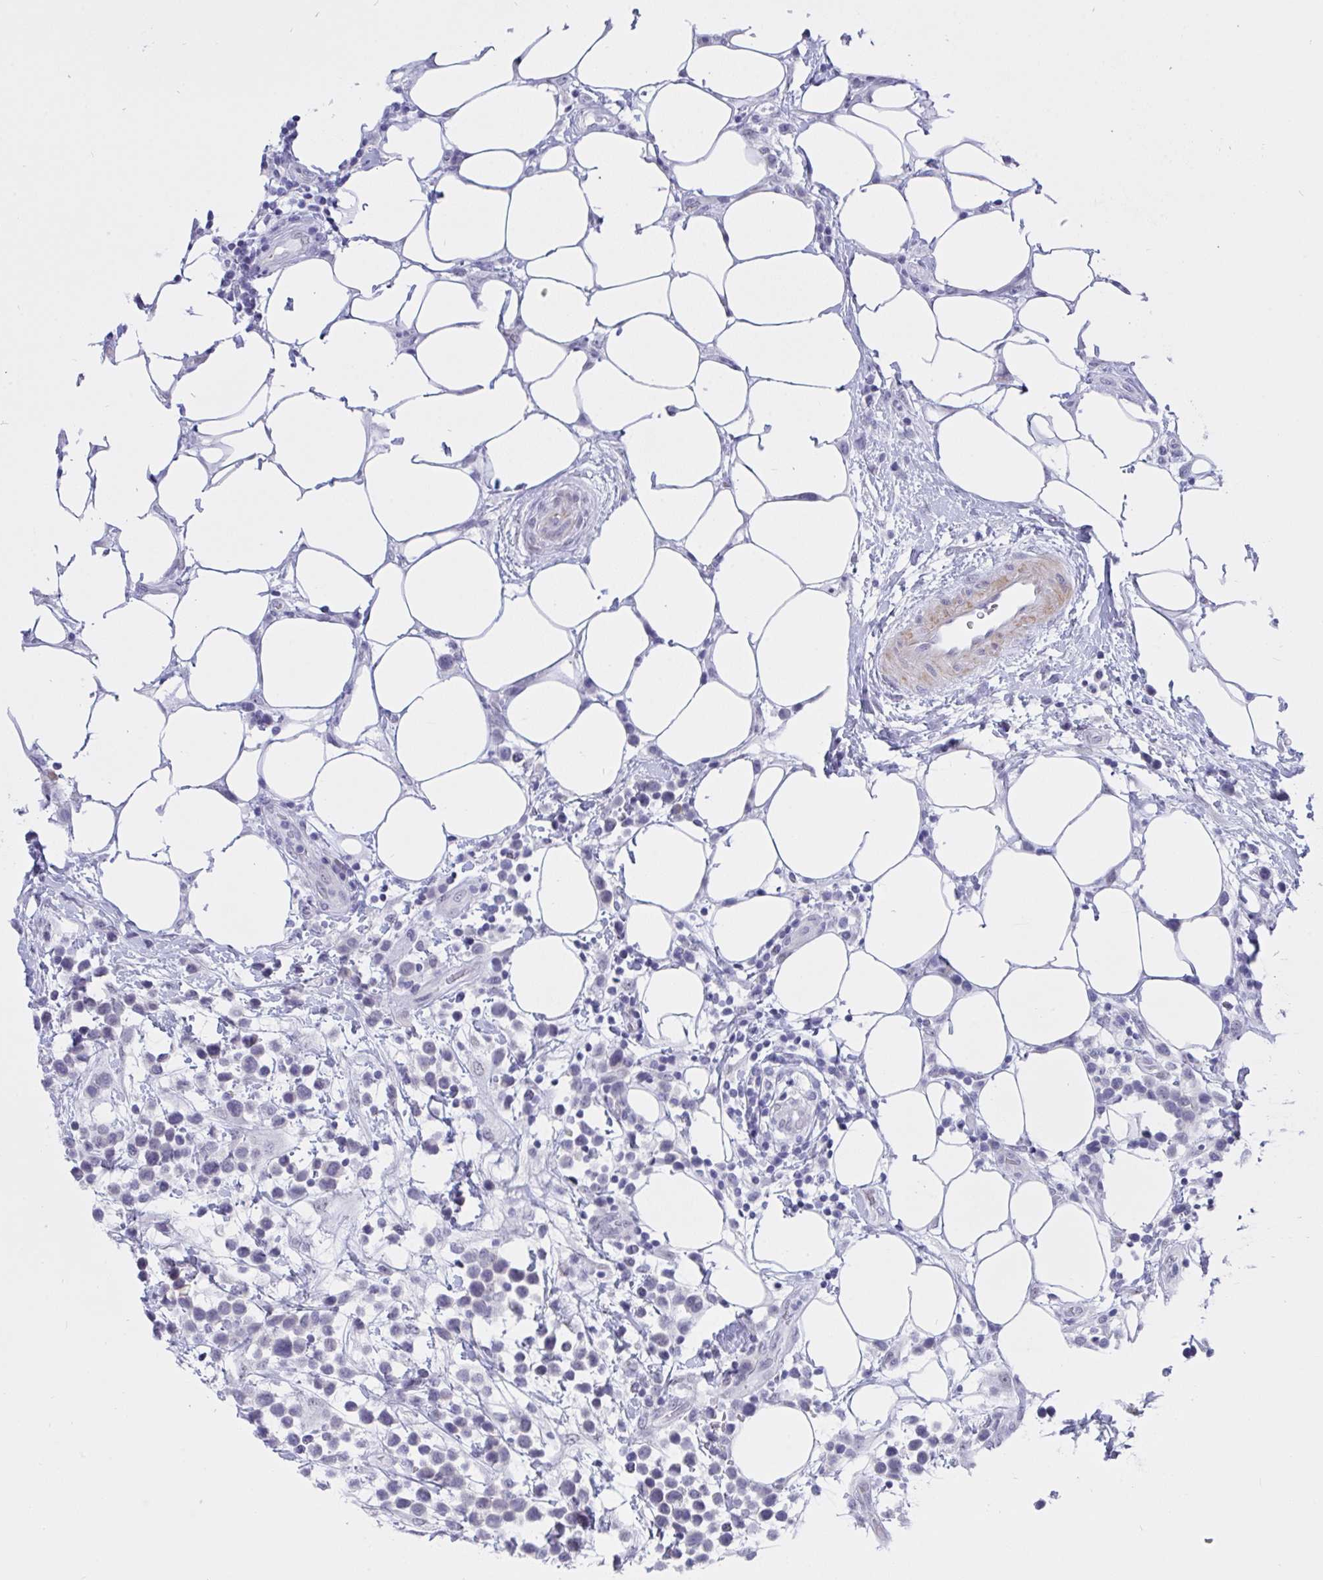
{"staining": {"intensity": "negative", "quantity": "none", "location": "none"}, "tissue": "lymphoma", "cell_type": "Tumor cells", "image_type": "cancer", "snomed": [{"axis": "morphology", "description": "Malignant lymphoma, non-Hodgkin's type, Low grade"}, {"axis": "topography", "description": "Lymph node"}], "caption": "A high-resolution photomicrograph shows immunohistochemistry staining of lymphoma, which displays no significant staining in tumor cells.", "gene": "FBXL22", "patient": {"sex": "male", "age": 60}}